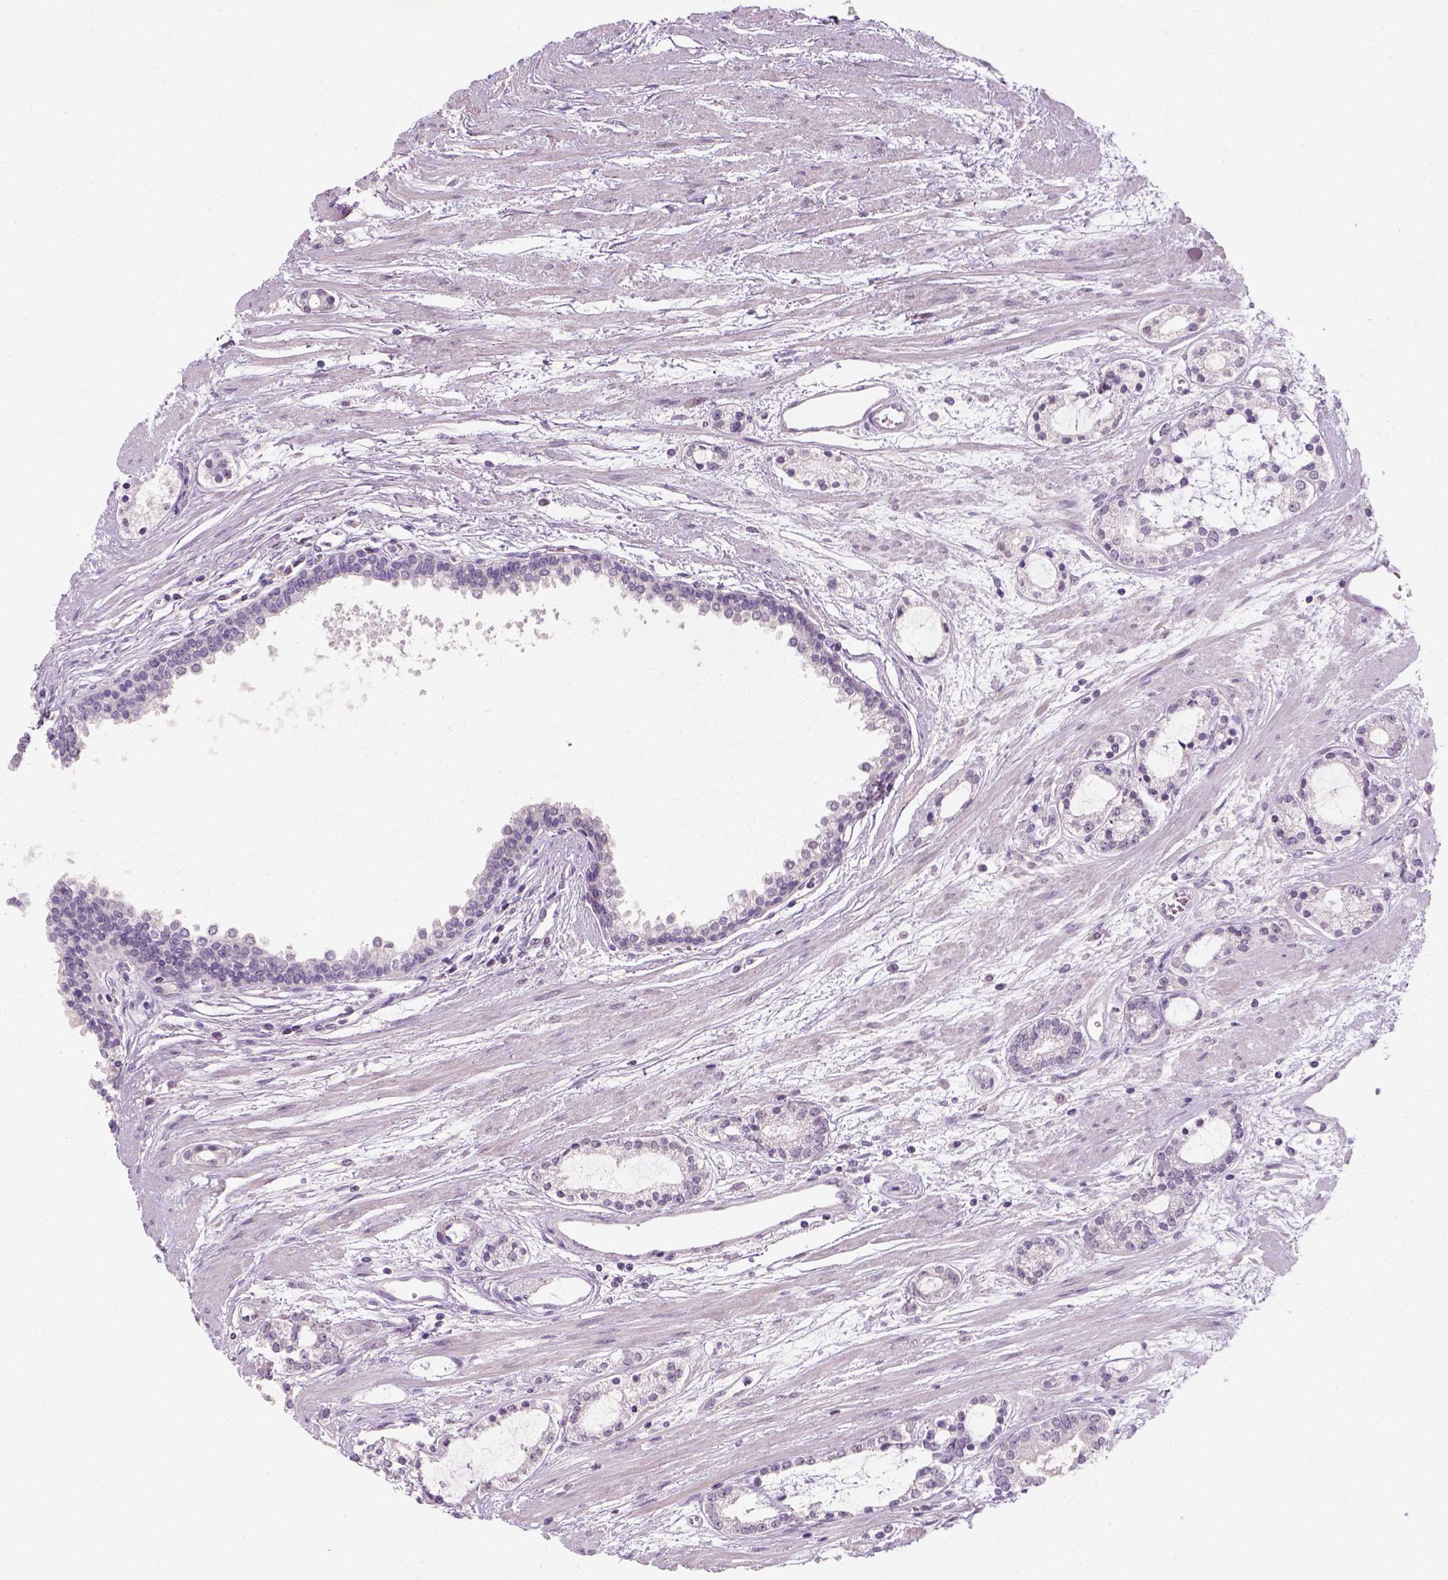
{"staining": {"intensity": "negative", "quantity": "none", "location": "none"}, "tissue": "prostate cancer", "cell_type": "Tumor cells", "image_type": "cancer", "snomed": [{"axis": "morphology", "description": "Adenocarcinoma, Medium grade"}, {"axis": "topography", "description": "Prostate"}], "caption": "A photomicrograph of human medium-grade adenocarcinoma (prostate) is negative for staining in tumor cells.", "gene": "GFI1B", "patient": {"sex": "male", "age": 57}}